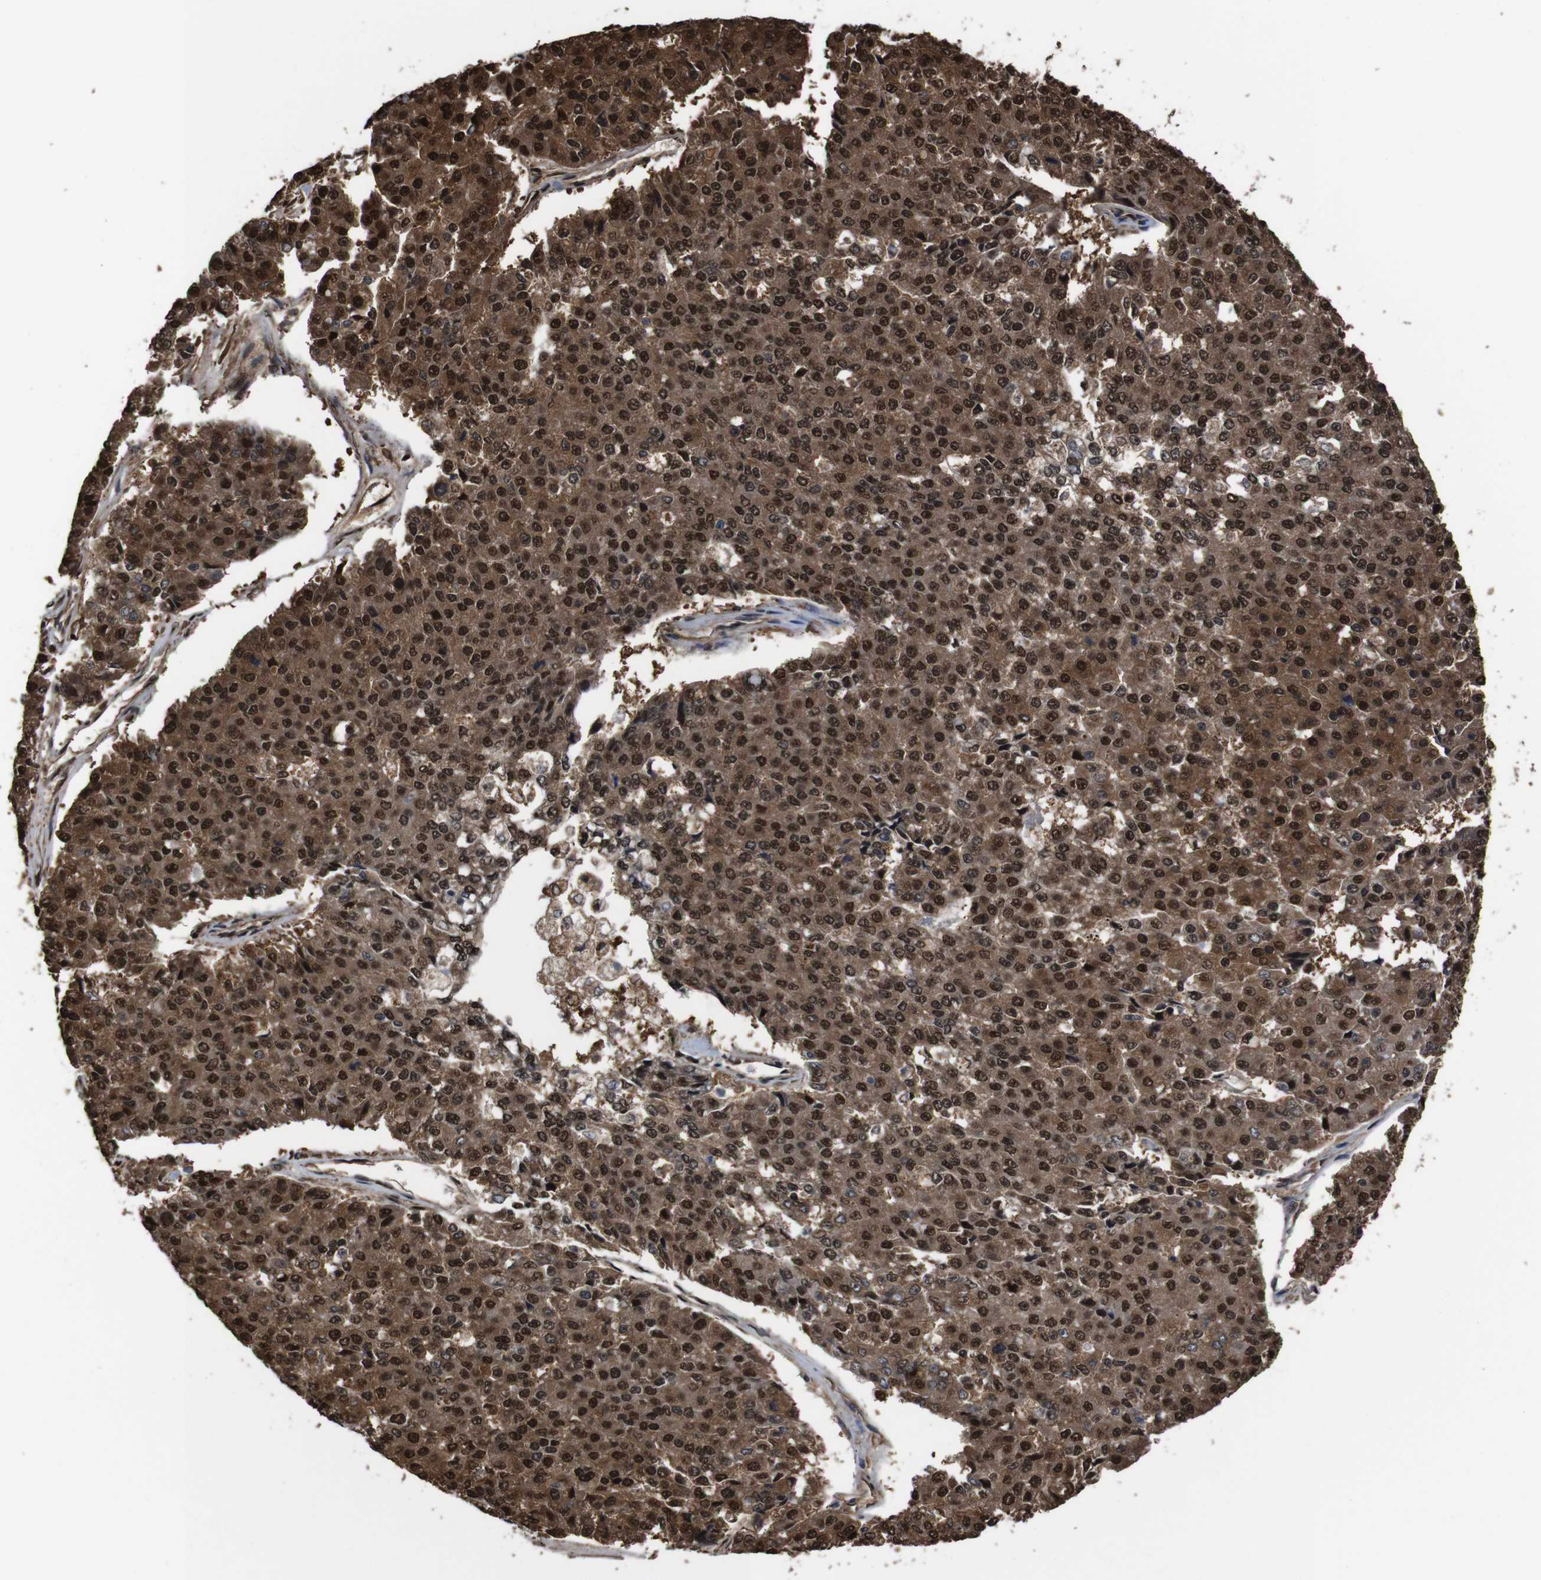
{"staining": {"intensity": "moderate", "quantity": ">75%", "location": "cytoplasmic/membranous,nuclear"}, "tissue": "pancreatic cancer", "cell_type": "Tumor cells", "image_type": "cancer", "snomed": [{"axis": "morphology", "description": "Adenocarcinoma, NOS"}, {"axis": "topography", "description": "Pancreas"}], "caption": "The image exhibits staining of adenocarcinoma (pancreatic), revealing moderate cytoplasmic/membranous and nuclear protein staining (brown color) within tumor cells.", "gene": "VCP", "patient": {"sex": "male", "age": 50}}